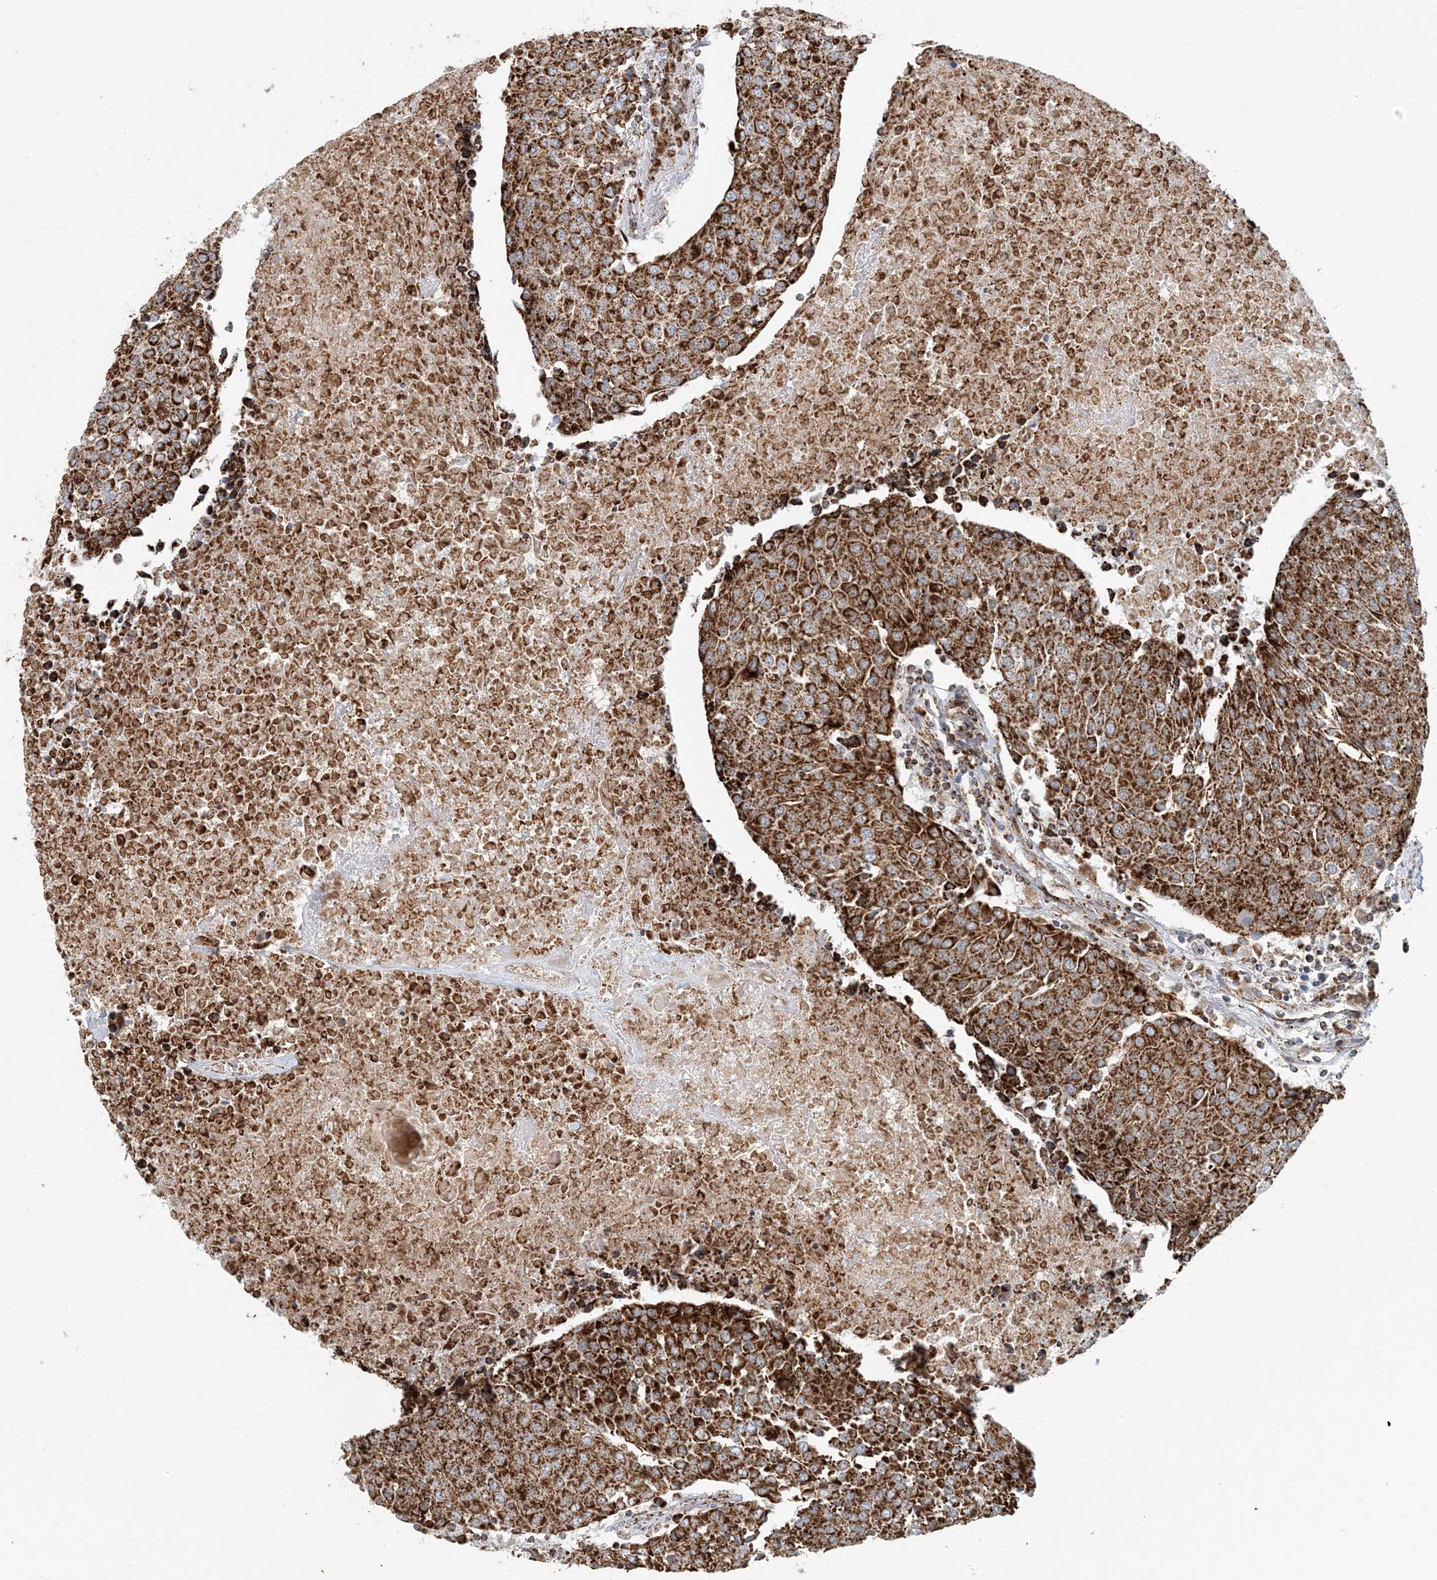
{"staining": {"intensity": "strong", "quantity": ">75%", "location": "cytoplasmic/membranous"}, "tissue": "urothelial cancer", "cell_type": "Tumor cells", "image_type": "cancer", "snomed": [{"axis": "morphology", "description": "Urothelial carcinoma, High grade"}, {"axis": "topography", "description": "Urinary bladder"}], "caption": "High-grade urothelial carcinoma tissue displays strong cytoplasmic/membranous positivity in approximately >75% of tumor cells", "gene": "MAN1A1", "patient": {"sex": "female", "age": 85}}